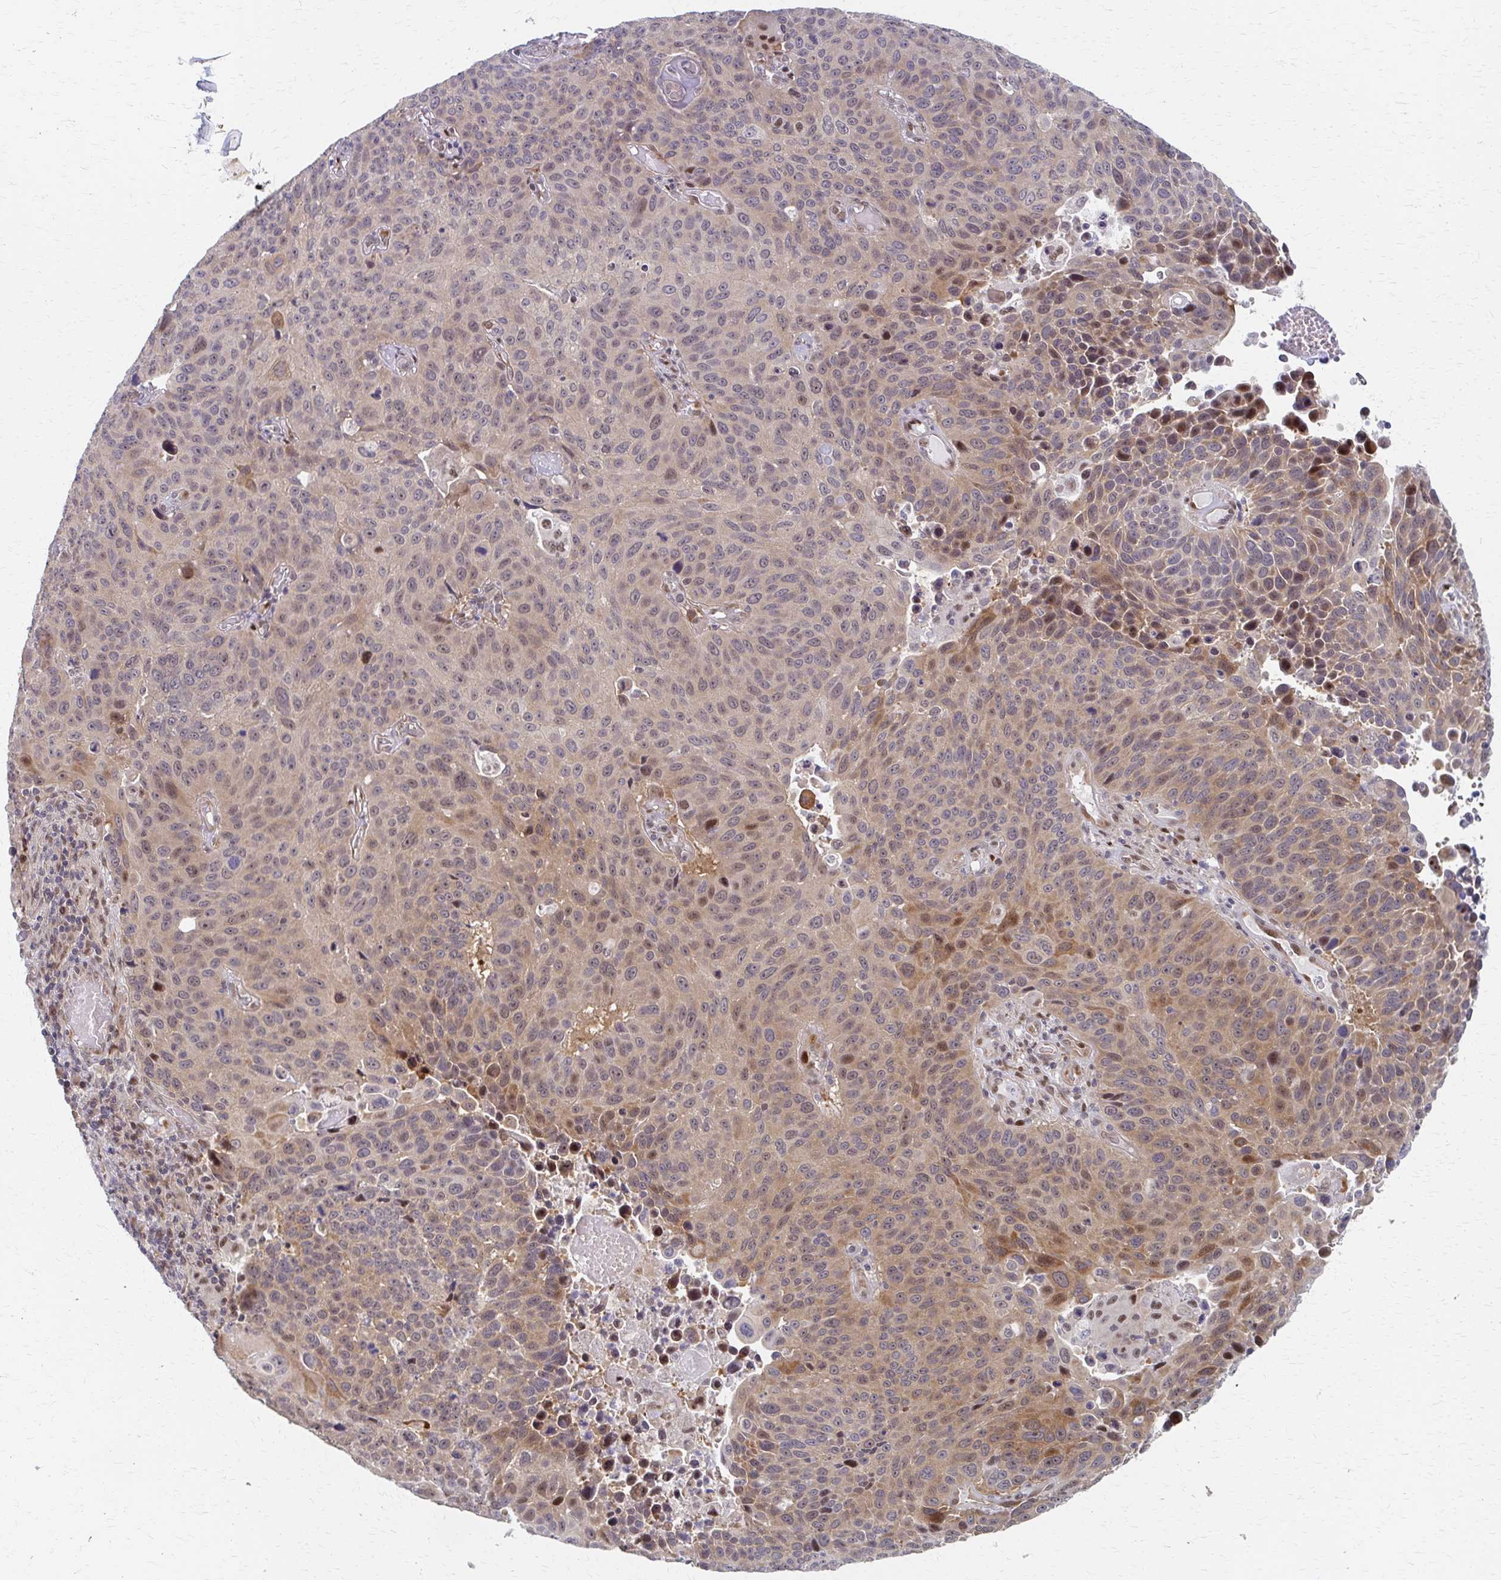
{"staining": {"intensity": "weak", "quantity": "25%-75%", "location": "cytoplasmic/membranous,nuclear"}, "tissue": "lung cancer", "cell_type": "Tumor cells", "image_type": "cancer", "snomed": [{"axis": "morphology", "description": "Squamous cell carcinoma, NOS"}, {"axis": "topography", "description": "Lung"}], "caption": "Immunohistochemistry (IHC) photomicrograph of neoplastic tissue: human squamous cell carcinoma (lung) stained using immunohistochemistry reveals low levels of weak protein expression localized specifically in the cytoplasmic/membranous and nuclear of tumor cells, appearing as a cytoplasmic/membranous and nuclear brown color.", "gene": "PSMD7", "patient": {"sex": "male", "age": 68}}